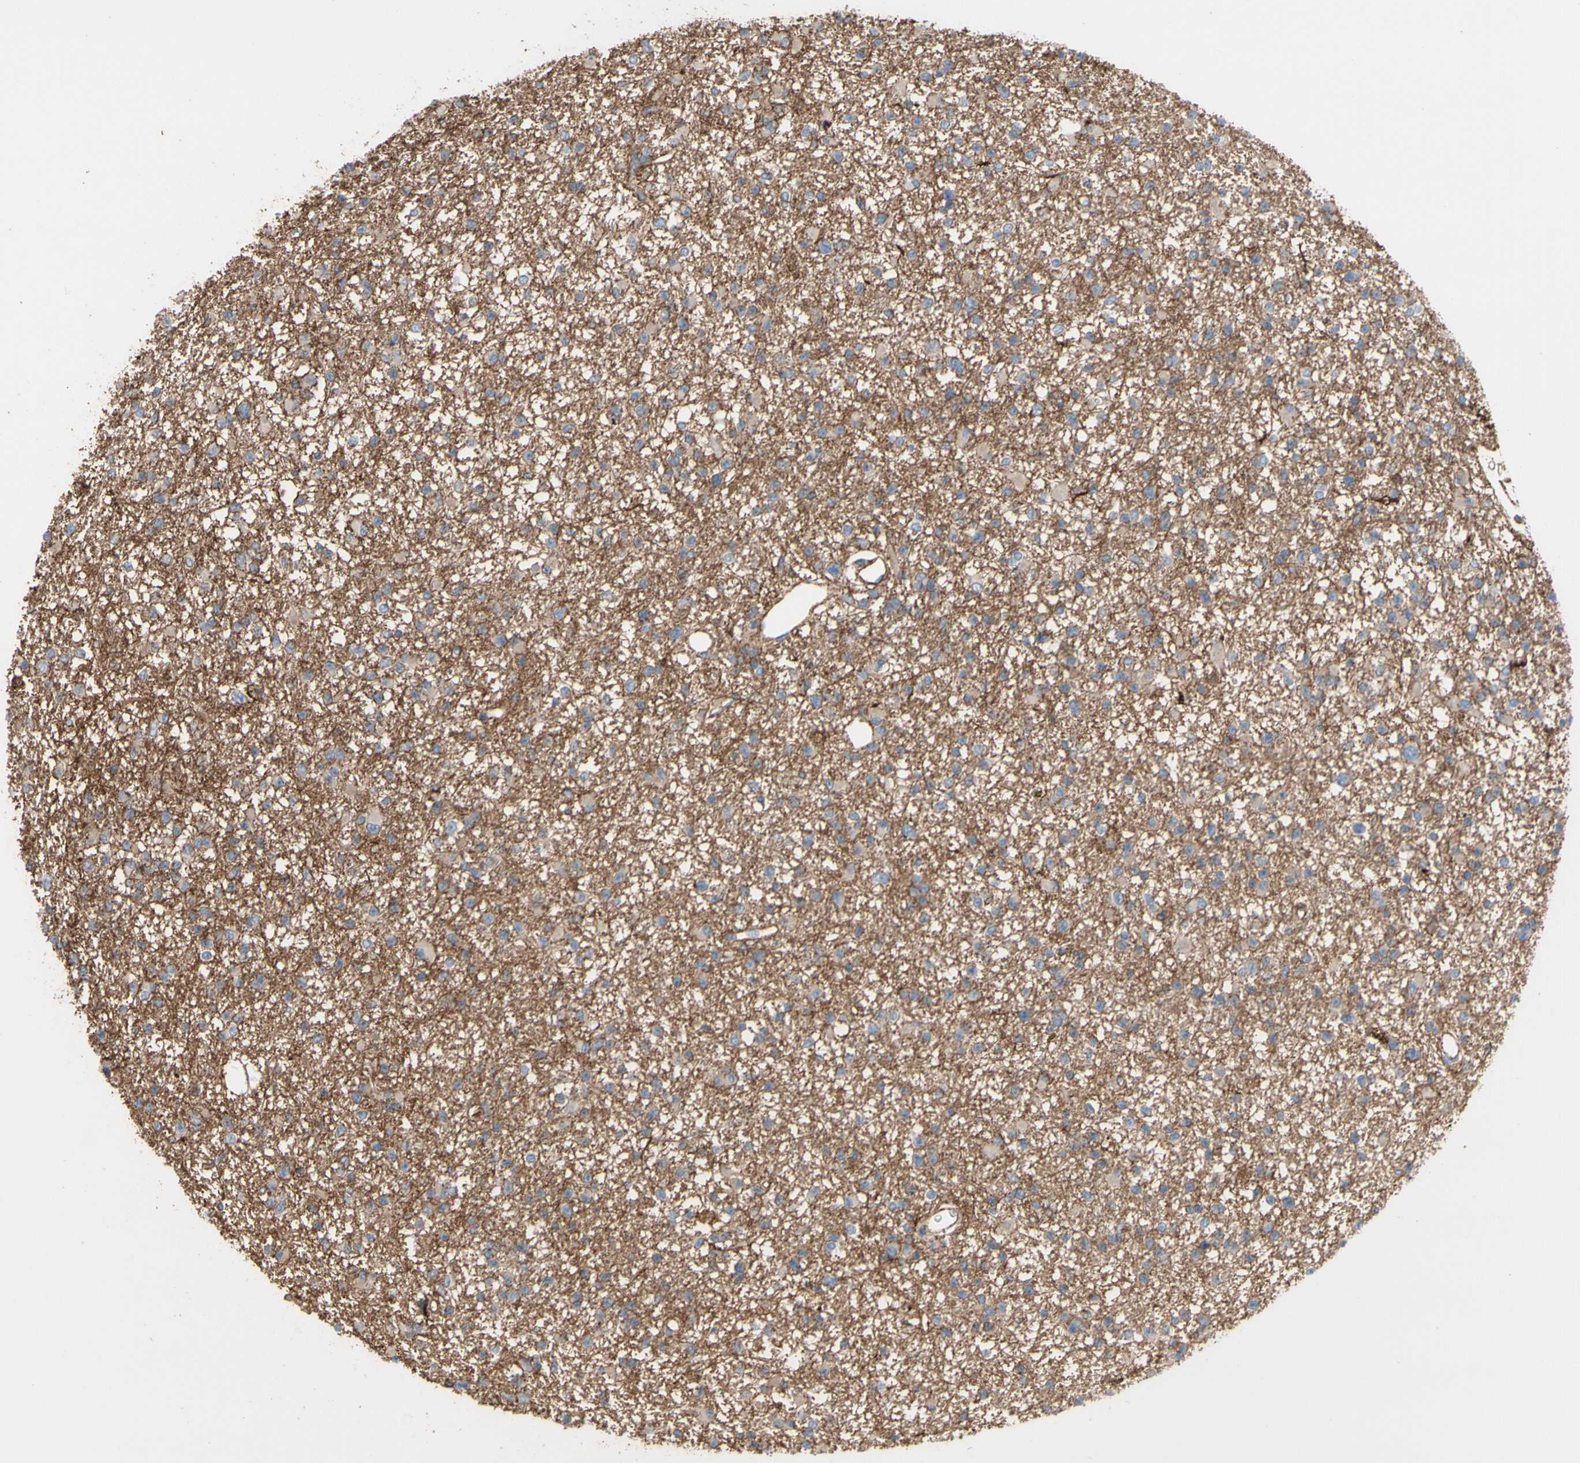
{"staining": {"intensity": "weak", "quantity": ">75%", "location": "cytoplasmic/membranous"}, "tissue": "glioma", "cell_type": "Tumor cells", "image_type": "cancer", "snomed": [{"axis": "morphology", "description": "Glioma, malignant, Low grade"}, {"axis": "topography", "description": "Brain"}], "caption": "High-power microscopy captured an immunohistochemistry (IHC) image of glioma, revealing weak cytoplasmic/membranous positivity in approximately >75% of tumor cells. Nuclei are stained in blue.", "gene": "ANXA6", "patient": {"sex": "female", "age": 22}}